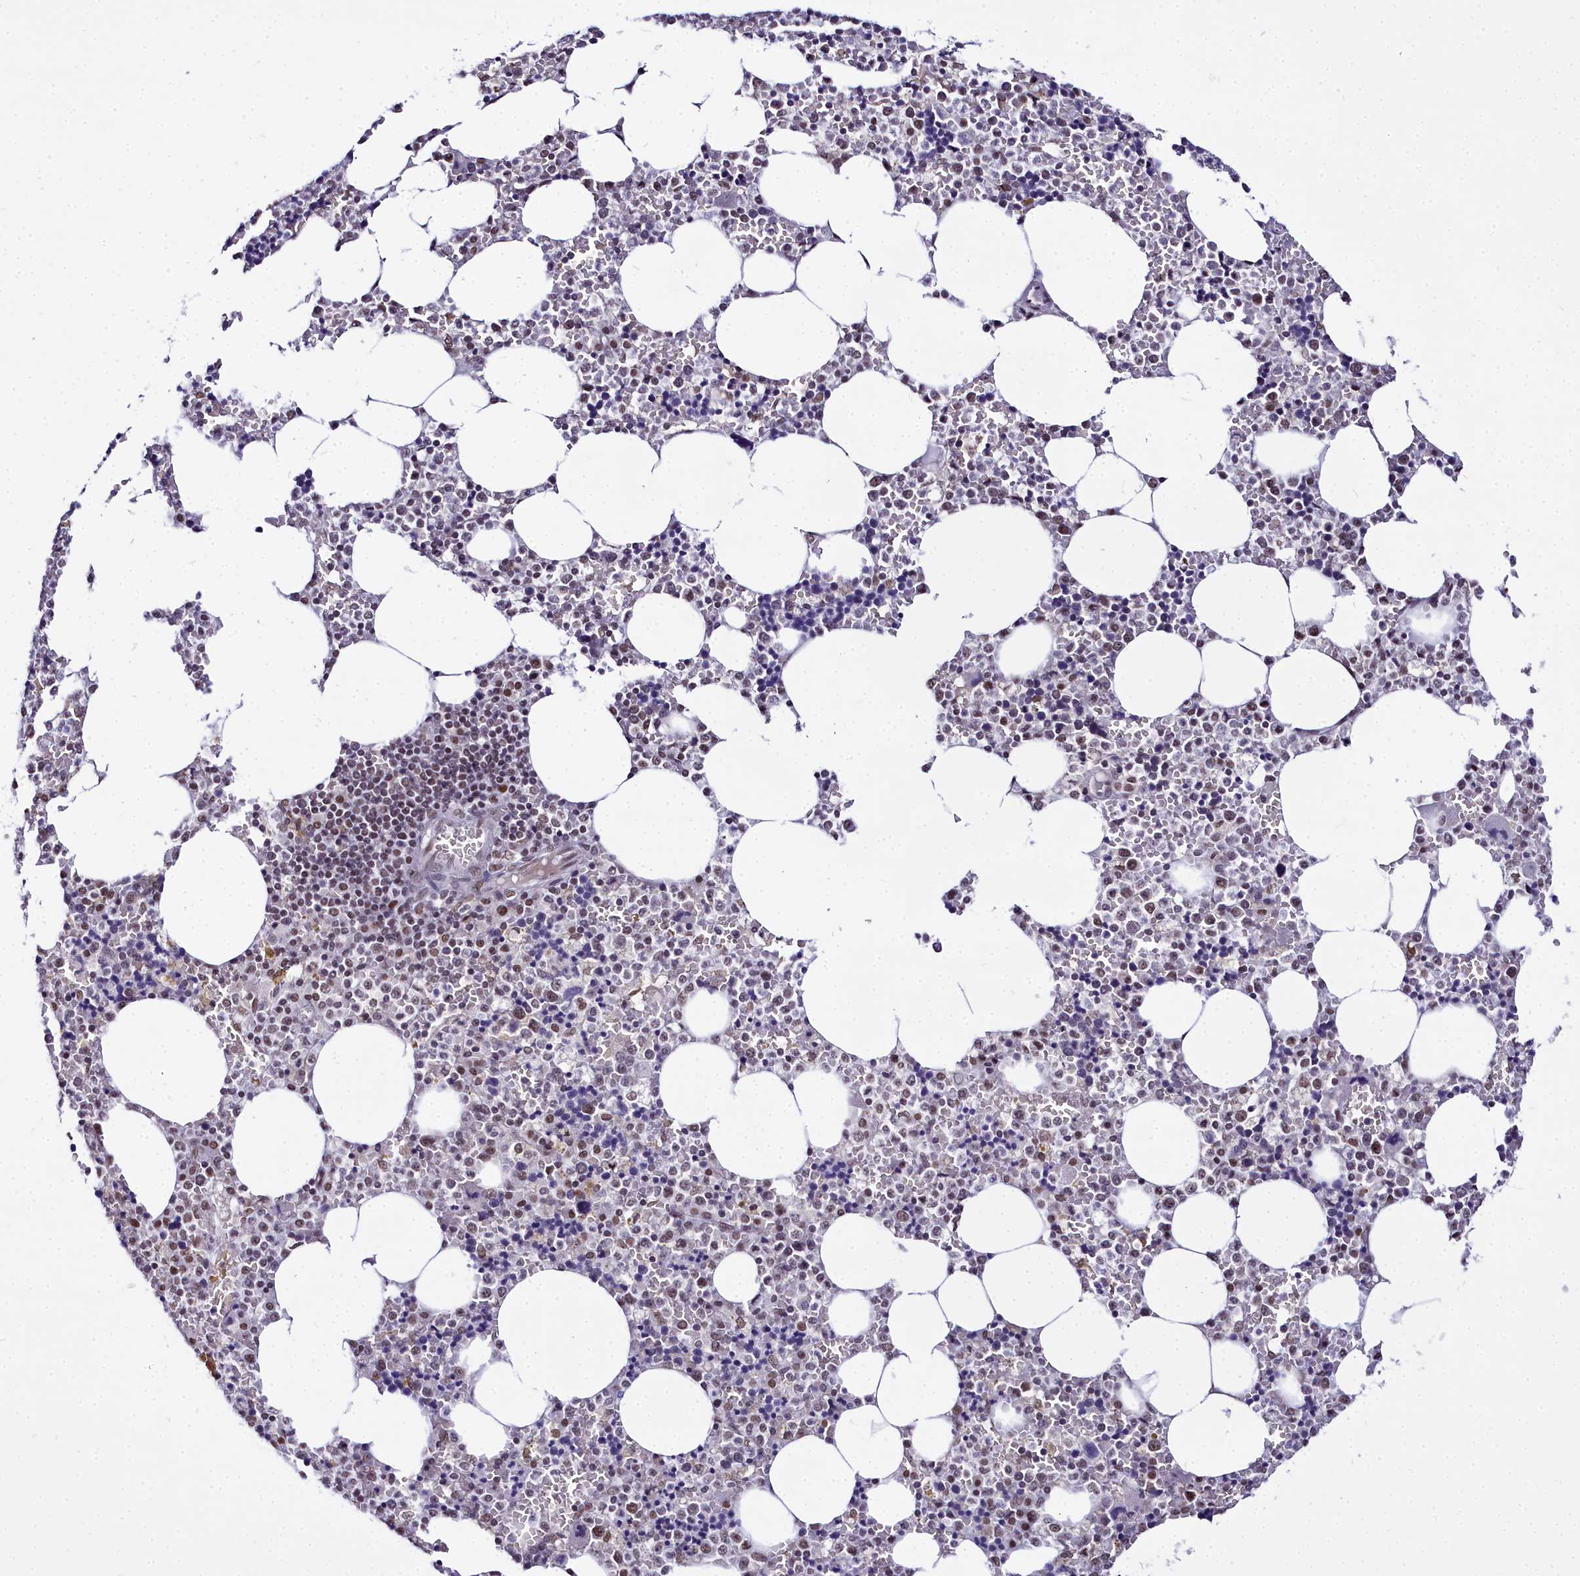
{"staining": {"intensity": "moderate", "quantity": "25%-75%", "location": "nuclear"}, "tissue": "bone marrow", "cell_type": "Hematopoietic cells", "image_type": "normal", "snomed": [{"axis": "morphology", "description": "Normal tissue, NOS"}, {"axis": "topography", "description": "Bone marrow"}], "caption": "Immunohistochemistry (IHC) staining of normal bone marrow, which shows medium levels of moderate nuclear staining in approximately 25%-75% of hematopoietic cells indicating moderate nuclear protein positivity. The staining was performed using DAB (3,3'-diaminobenzidine) (brown) for protein detection and nuclei were counterstained in hematoxylin (blue).", "gene": "RBM12", "patient": {"sex": "male", "age": 70}}